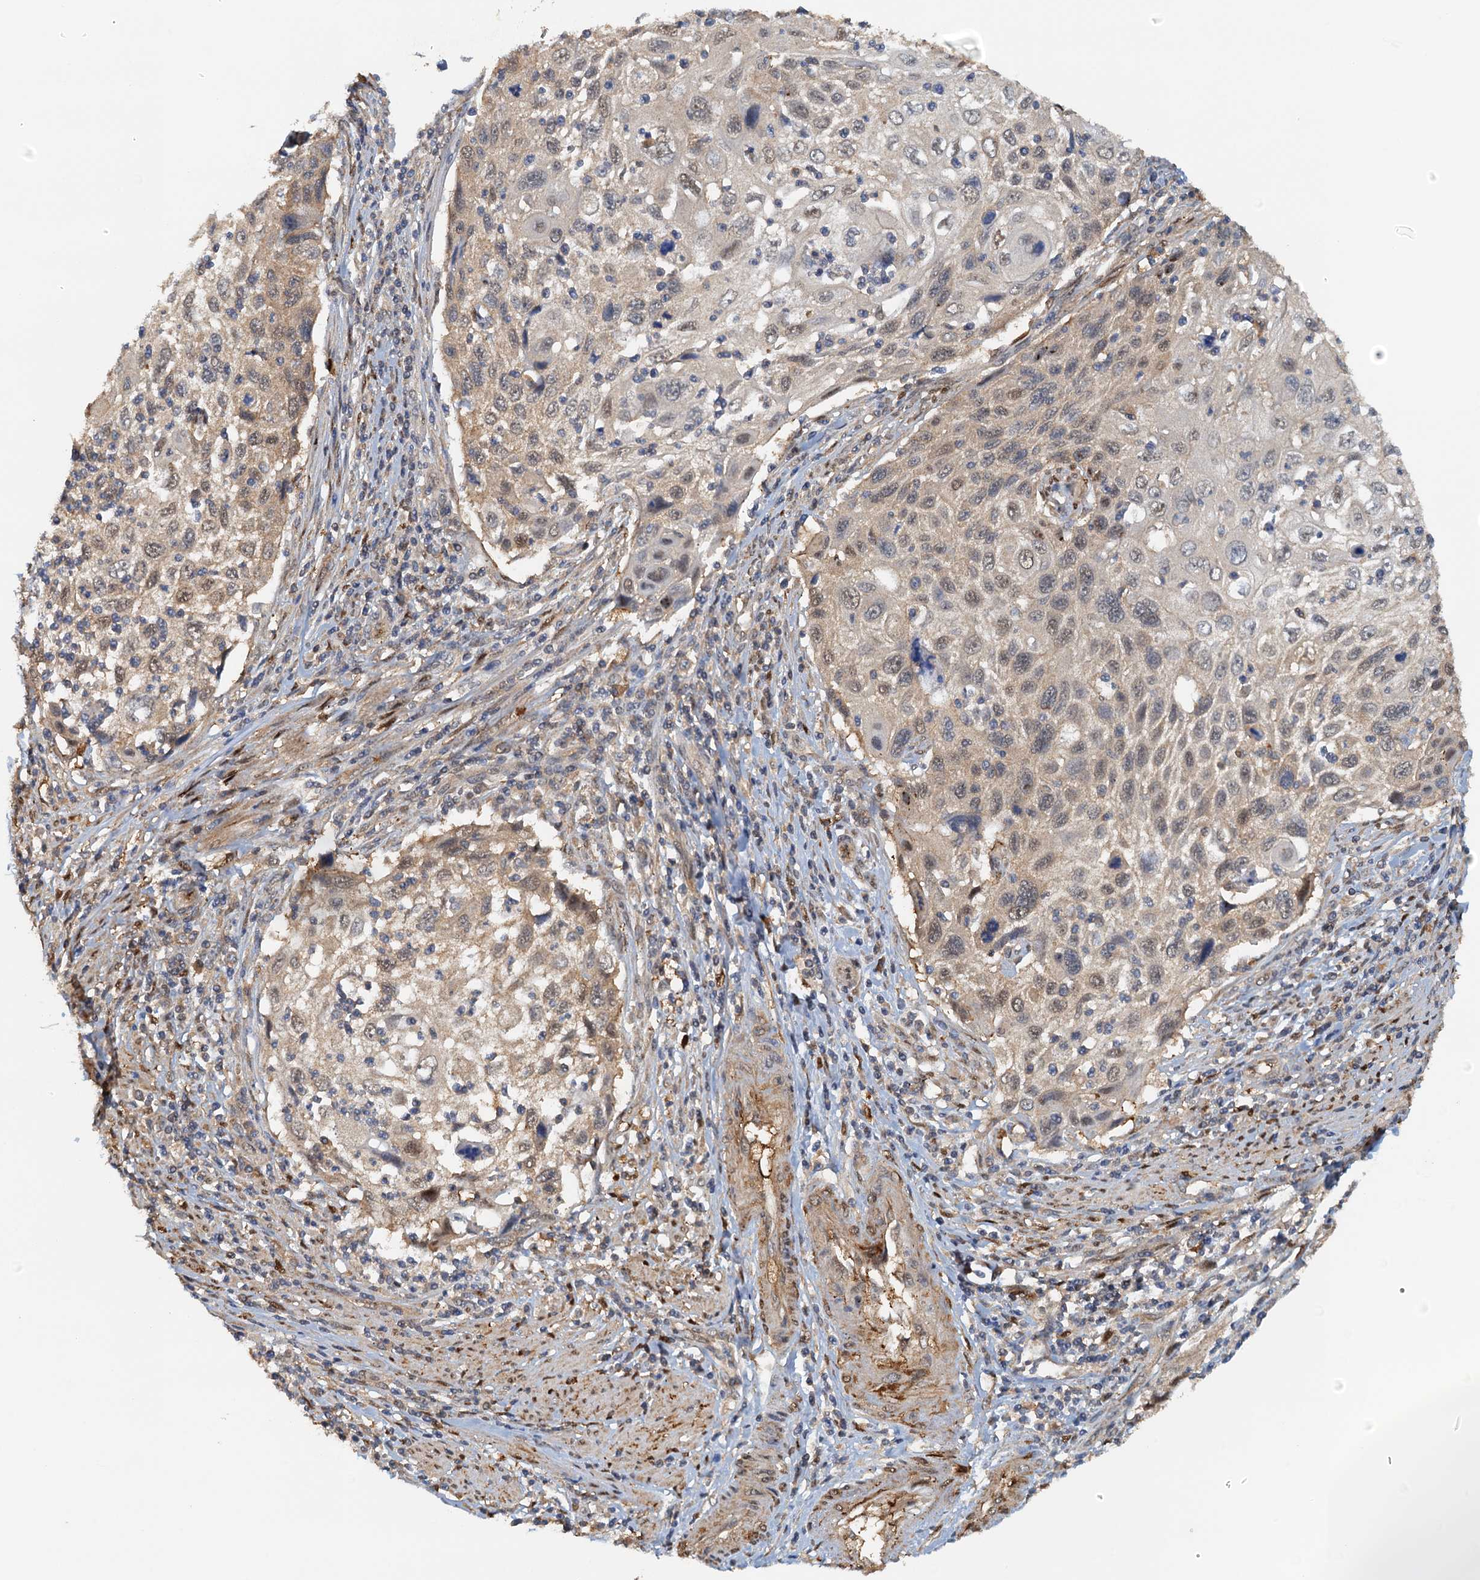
{"staining": {"intensity": "weak", "quantity": "<25%", "location": "cytoplasmic/membranous,nuclear"}, "tissue": "cervical cancer", "cell_type": "Tumor cells", "image_type": "cancer", "snomed": [{"axis": "morphology", "description": "Squamous cell carcinoma, NOS"}, {"axis": "topography", "description": "Cervix"}], "caption": "A micrograph of human squamous cell carcinoma (cervical) is negative for staining in tumor cells. (Stains: DAB immunohistochemistry with hematoxylin counter stain, Microscopy: brightfield microscopy at high magnification).", "gene": "UBL7", "patient": {"sex": "female", "age": 70}}